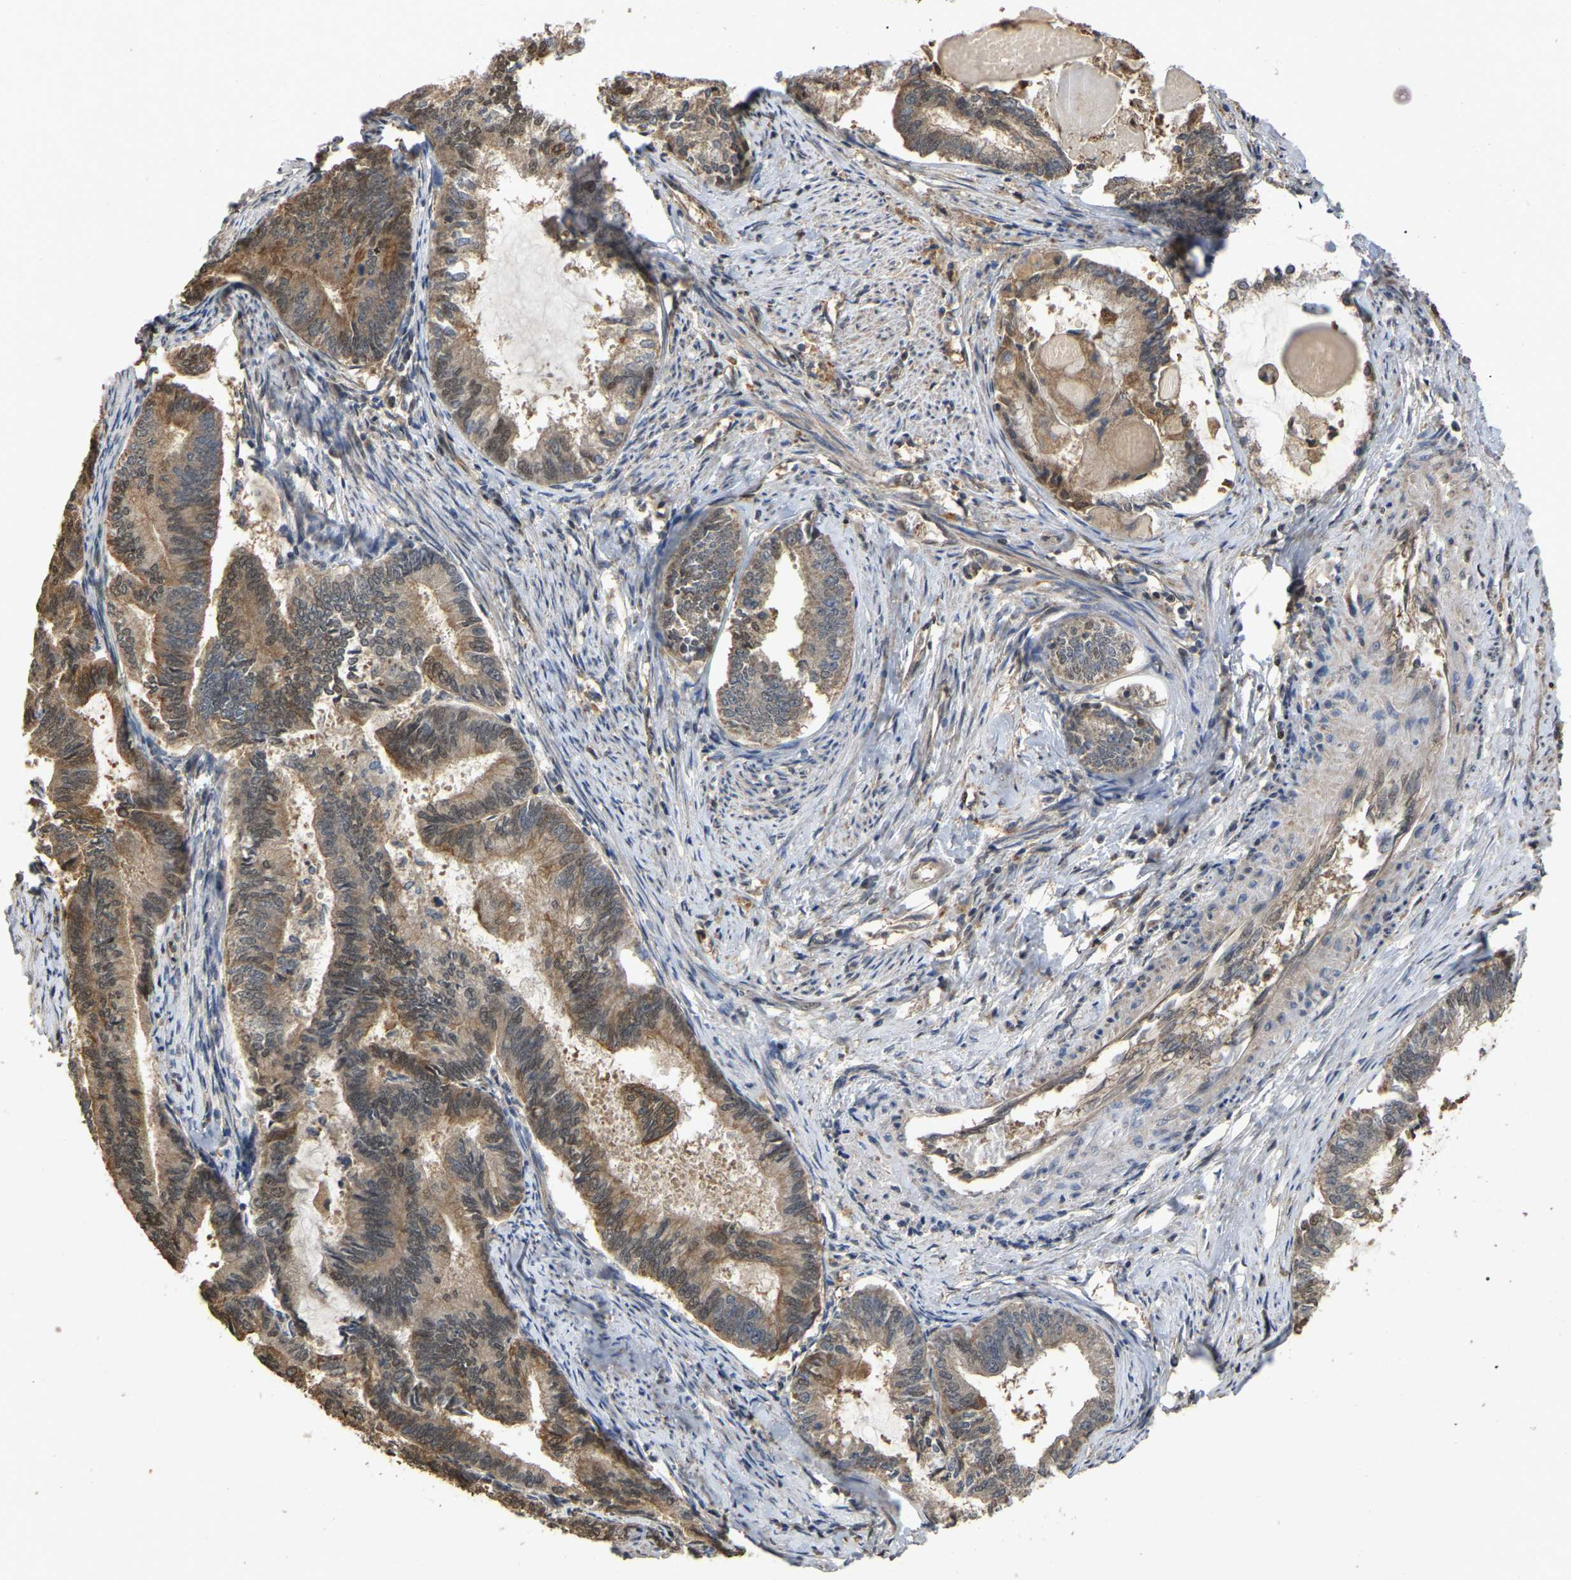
{"staining": {"intensity": "moderate", "quantity": ">75%", "location": "cytoplasmic/membranous"}, "tissue": "endometrial cancer", "cell_type": "Tumor cells", "image_type": "cancer", "snomed": [{"axis": "morphology", "description": "Adenocarcinoma, NOS"}, {"axis": "topography", "description": "Endometrium"}], "caption": "Moderate cytoplasmic/membranous positivity for a protein is seen in about >75% of tumor cells of endometrial cancer (adenocarcinoma) using IHC.", "gene": "FAM219A", "patient": {"sex": "female", "age": 86}}